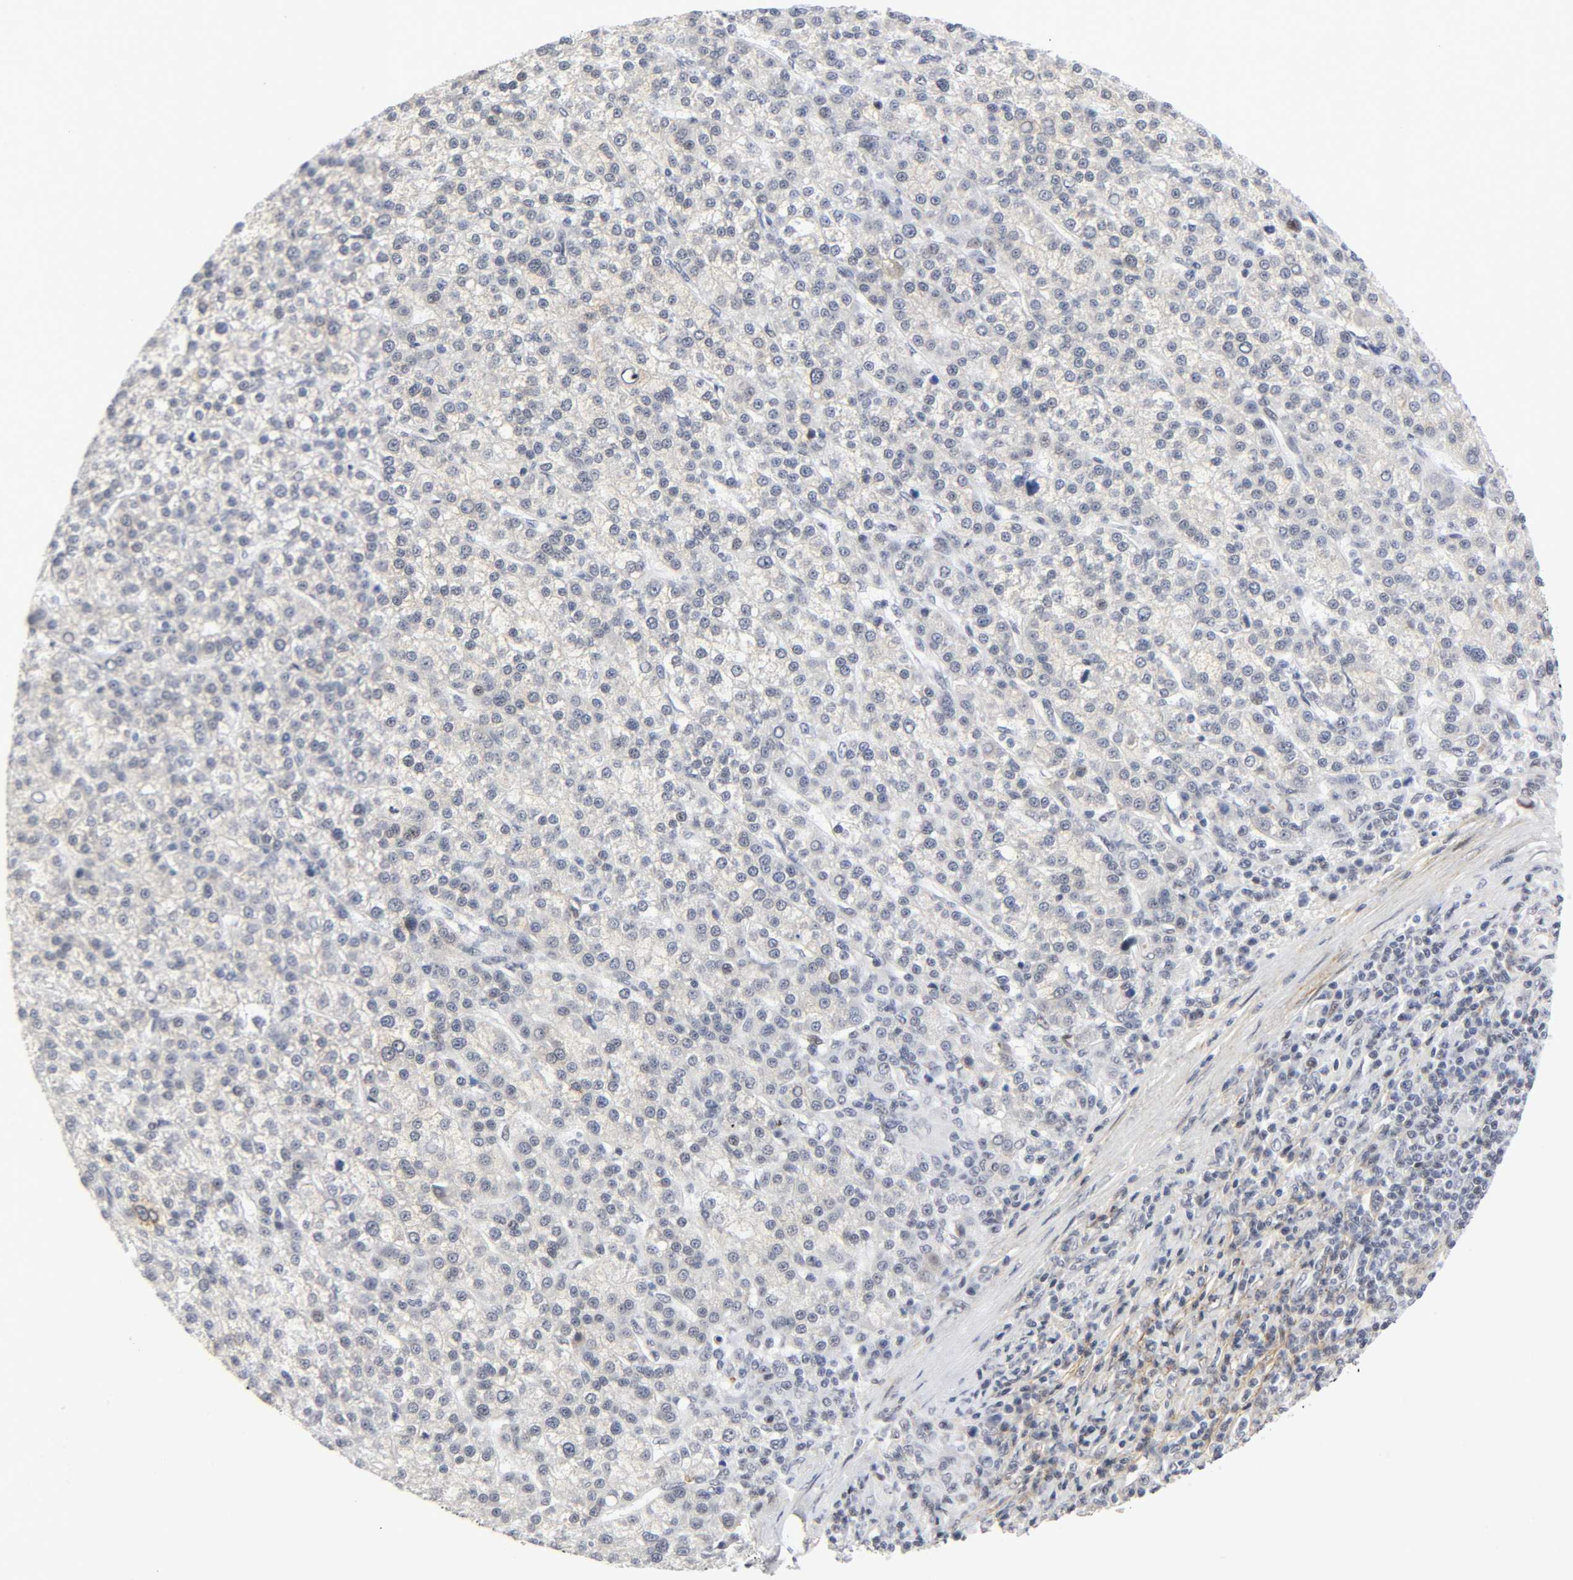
{"staining": {"intensity": "negative", "quantity": "none", "location": "none"}, "tissue": "liver cancer", "cell_type": "Tumor cells", "image_type": "cancer", "snomed": [{"axis": "morphology", "description": "Carcinoma, Hepatocellular, NOS"}, {"axis": "topography", "description": "Liver"}], "caption": "There is no significant staining in tumor cells of hepatocellular carcinoma (liver).", "gene": "DIDO1", "patient": {"sex": "female", "age": 58}}